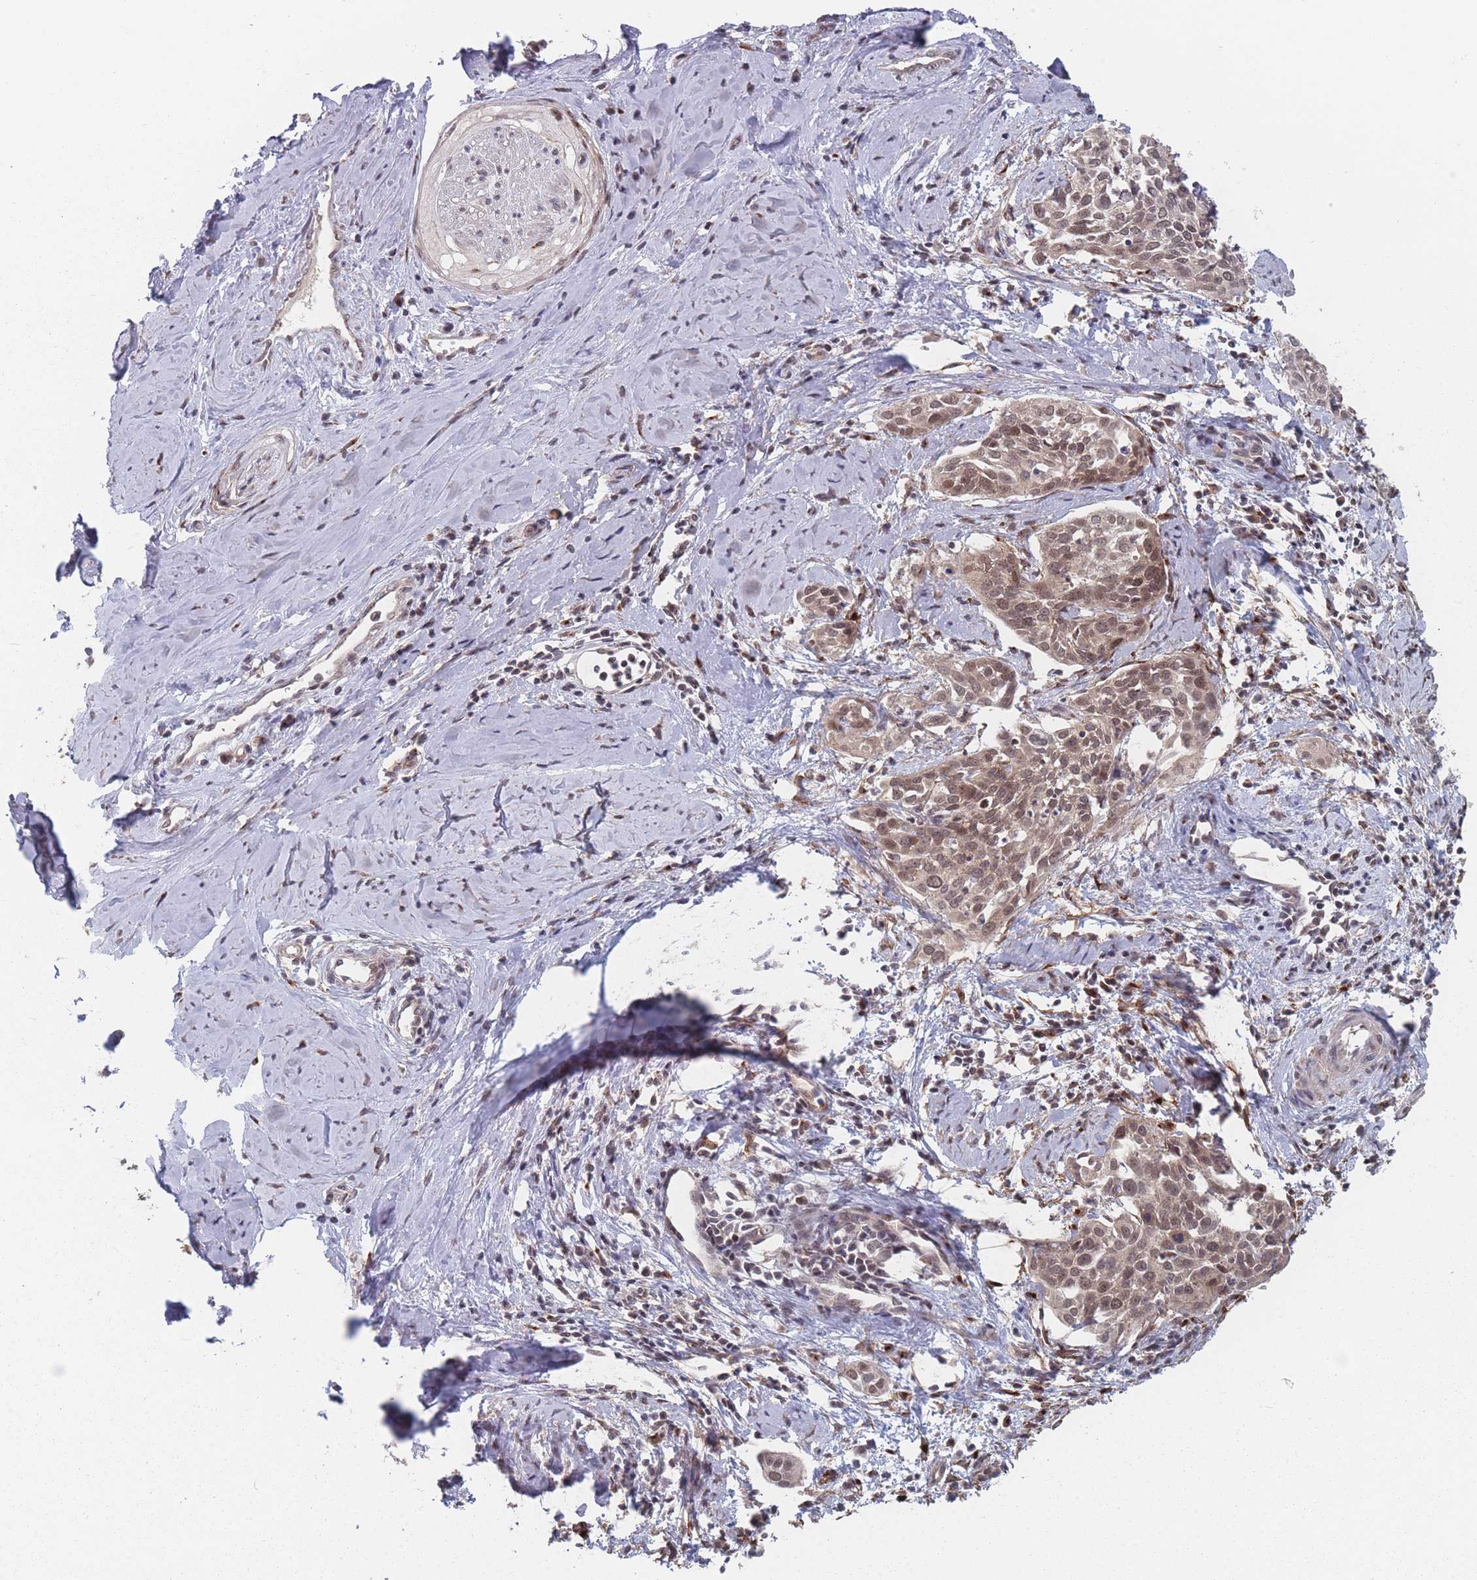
{"staining": {"intensity": "moderate", "quantity": ">75%", "location": "cytoplasmic/membranous,nuclear"}, "tissue": "cervical cancer", "cell_type": "Tumor cells", "image_type": "cancer", "snomed": [{"axis": "morphology", "description": "Squamous cell carcinoma, NOS"}, {"axis": "topography", "description": "Cervix"}], "caption": "Protein staining displays moderate cytoplasmic/membranous and nuclear expression in approximately >75% of tumor cells in squamous cell carcinoma (cervical). Using DAB (3,3'-diaminobenzidine) (brown) and hematoxylin (blue) stains, captured at high magnification using brightfield microscopy.", "gene": "CNTRL", "patient": {"sex": "female", "age": 44}}